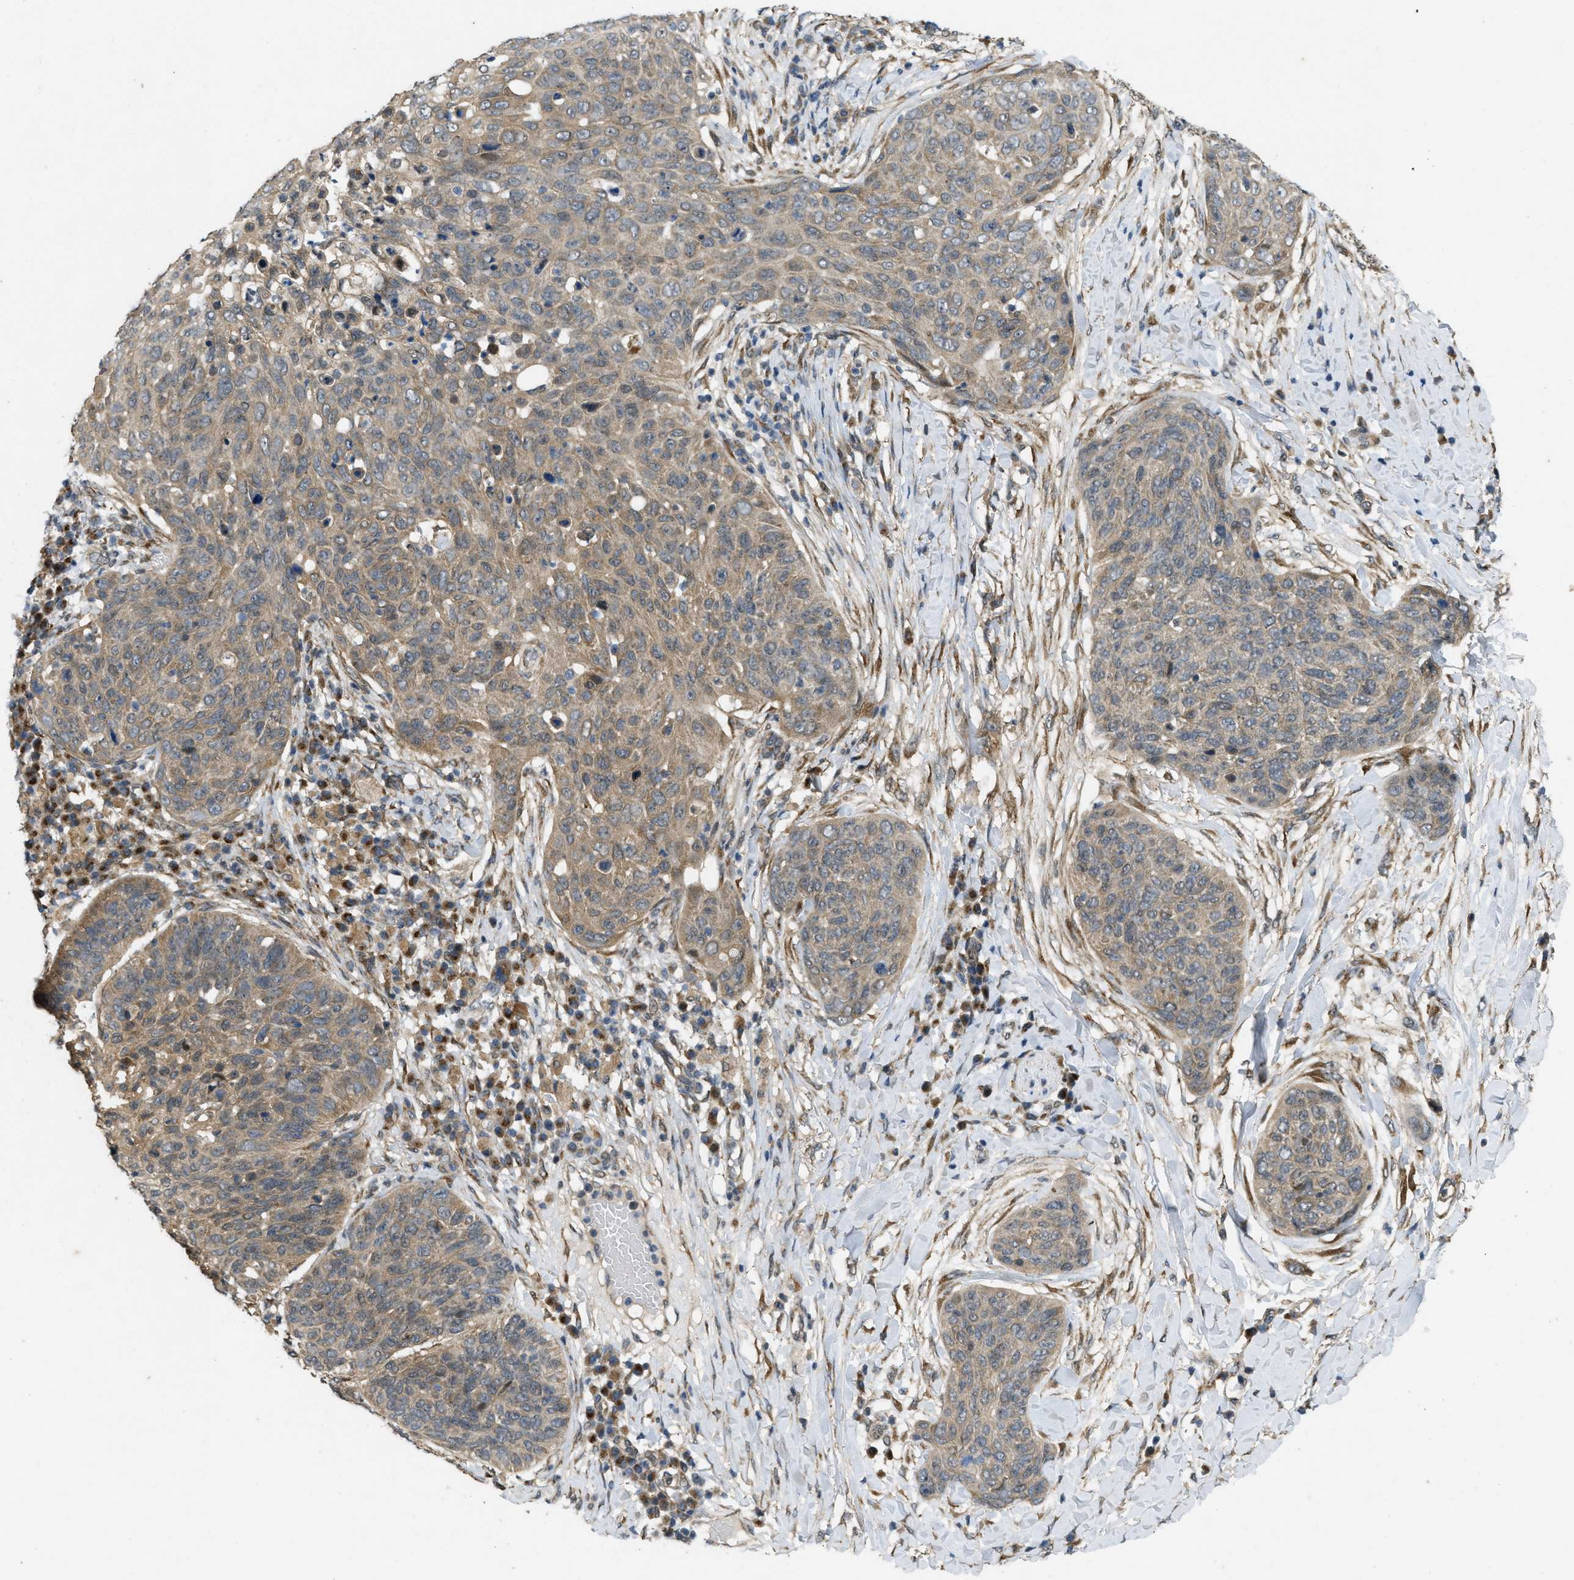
{"staining": {"intensity": "weak", "quantity": ">75%", "location": "cytoplasmic/membranous"}, "tissue": "skin cancer", "cell_type": "Tumor cells", "image_type": "cancer", "snomed": [{"axis": "morphology", "description": "Squamous cell carcinoma in situ, NOS"}, {"axis": "morphology", "description": "Squamous cell carcinoma, NOS"}, {"axis": "topography", "description": "Skin"}], "caption": "Immunohistochemical staining of skin squamous cell carcinoma reveals low levels of weak cytoplasmic/membranous protein positivity in approximately >75% of tumor cells.", "gene": "IFNLR1", "patient": {"sex": "male", "age": 93}}